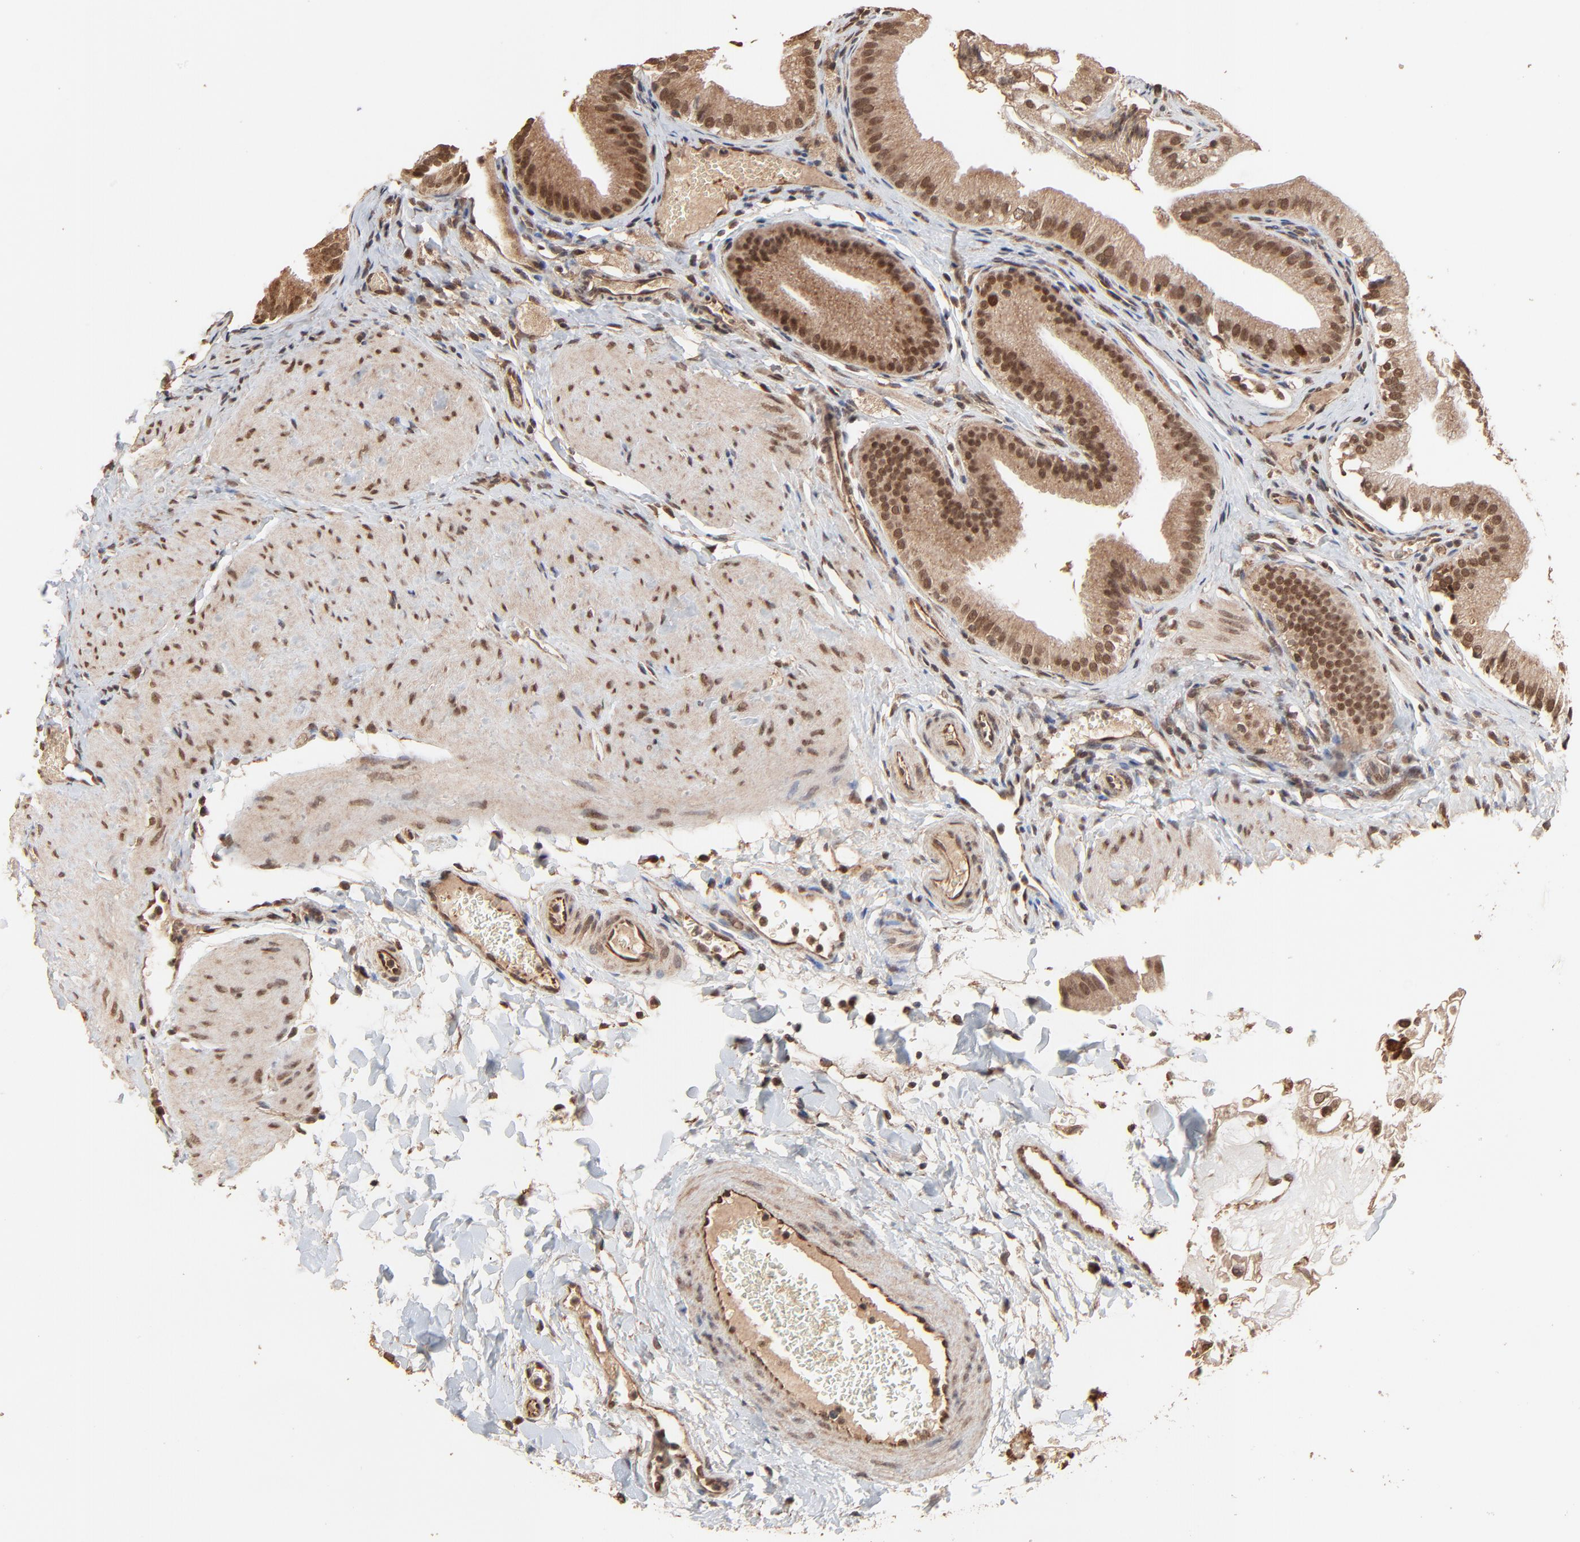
{"staining": {"intensity": "moderate", "quantity": ">75%", "location": "cytoplasmic/membranous,nuclear"}, "tissue": "gallbladder", "cell_type": "Glandular cells", "image_type": "normal", "snomed": [{"axis": "morphology", "description": "Normal tissue, NOS"}, {"axis": "topography", "description": "Gallbladder"}], "caption": "Immunohistochemistry of unremarkable human gallbladder demonstrates medium levels of moderate cytoplasmic/membranous,nuclear expression in about >75% of glandular cells.", "gene": "FAM227A", "patient": {"sex": "female", "age": 24}}